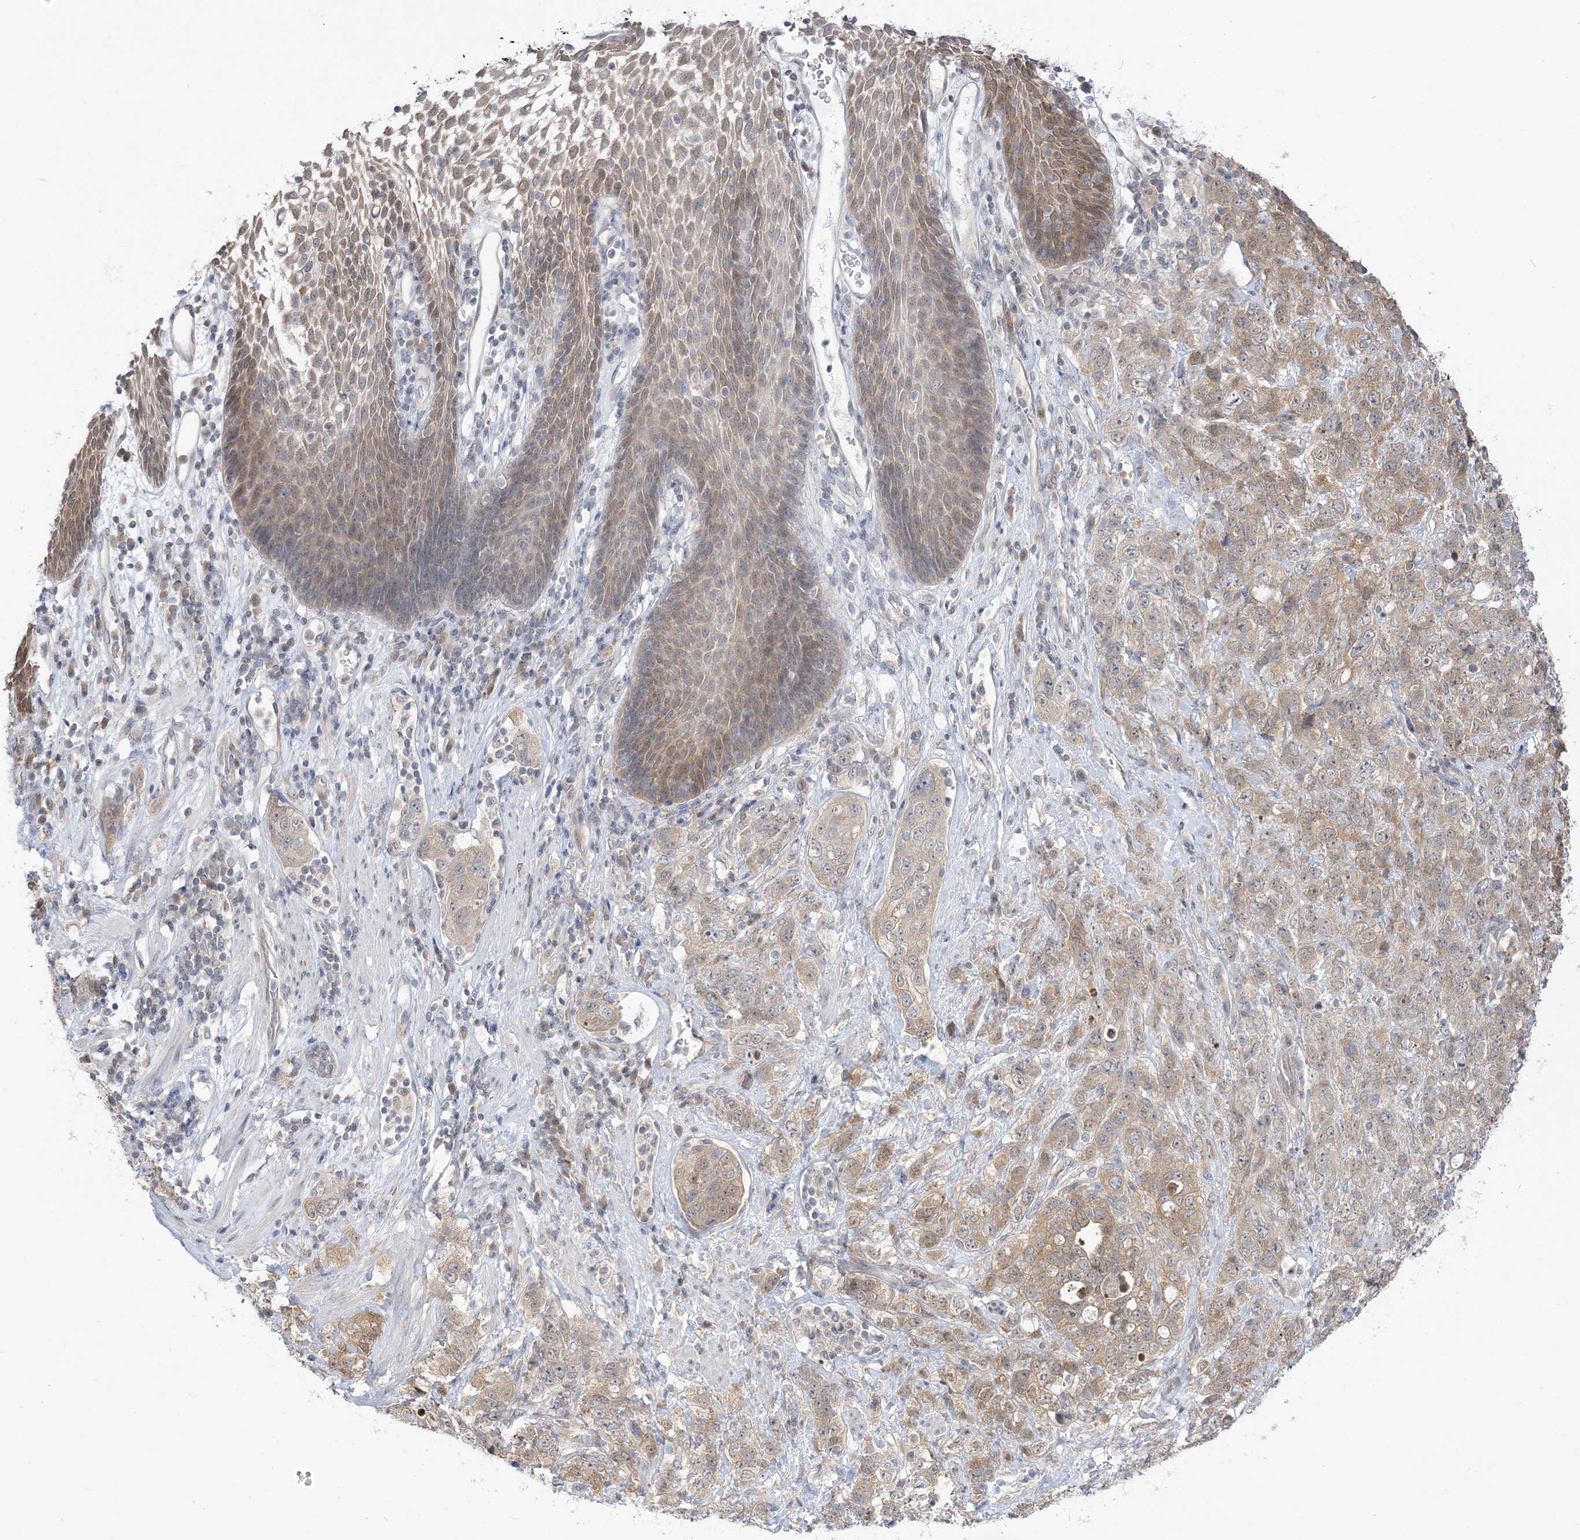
{"staining": {"intensity": "moderate", "quantity": "<25%", "location": "cytoplasmic/membranous"}, "tissue": "stomach cancer", "cell_type": "Tumor cells", "image_type": "cancer", "snomed": [{"axis": "morphology", "description": "Adenocarcinoma, NOS"}, {"axis": "topography", "description": "Stomach"}], "caption": "Approximately <25% of tumor cells in adenocarcinoma (stomach) reveal moderate cytoplasmic/membranous protein staining as visualized by brown immunohistochemical staining.", "gene": "THADA", "patient": {"sex": "male", "age": 48}}